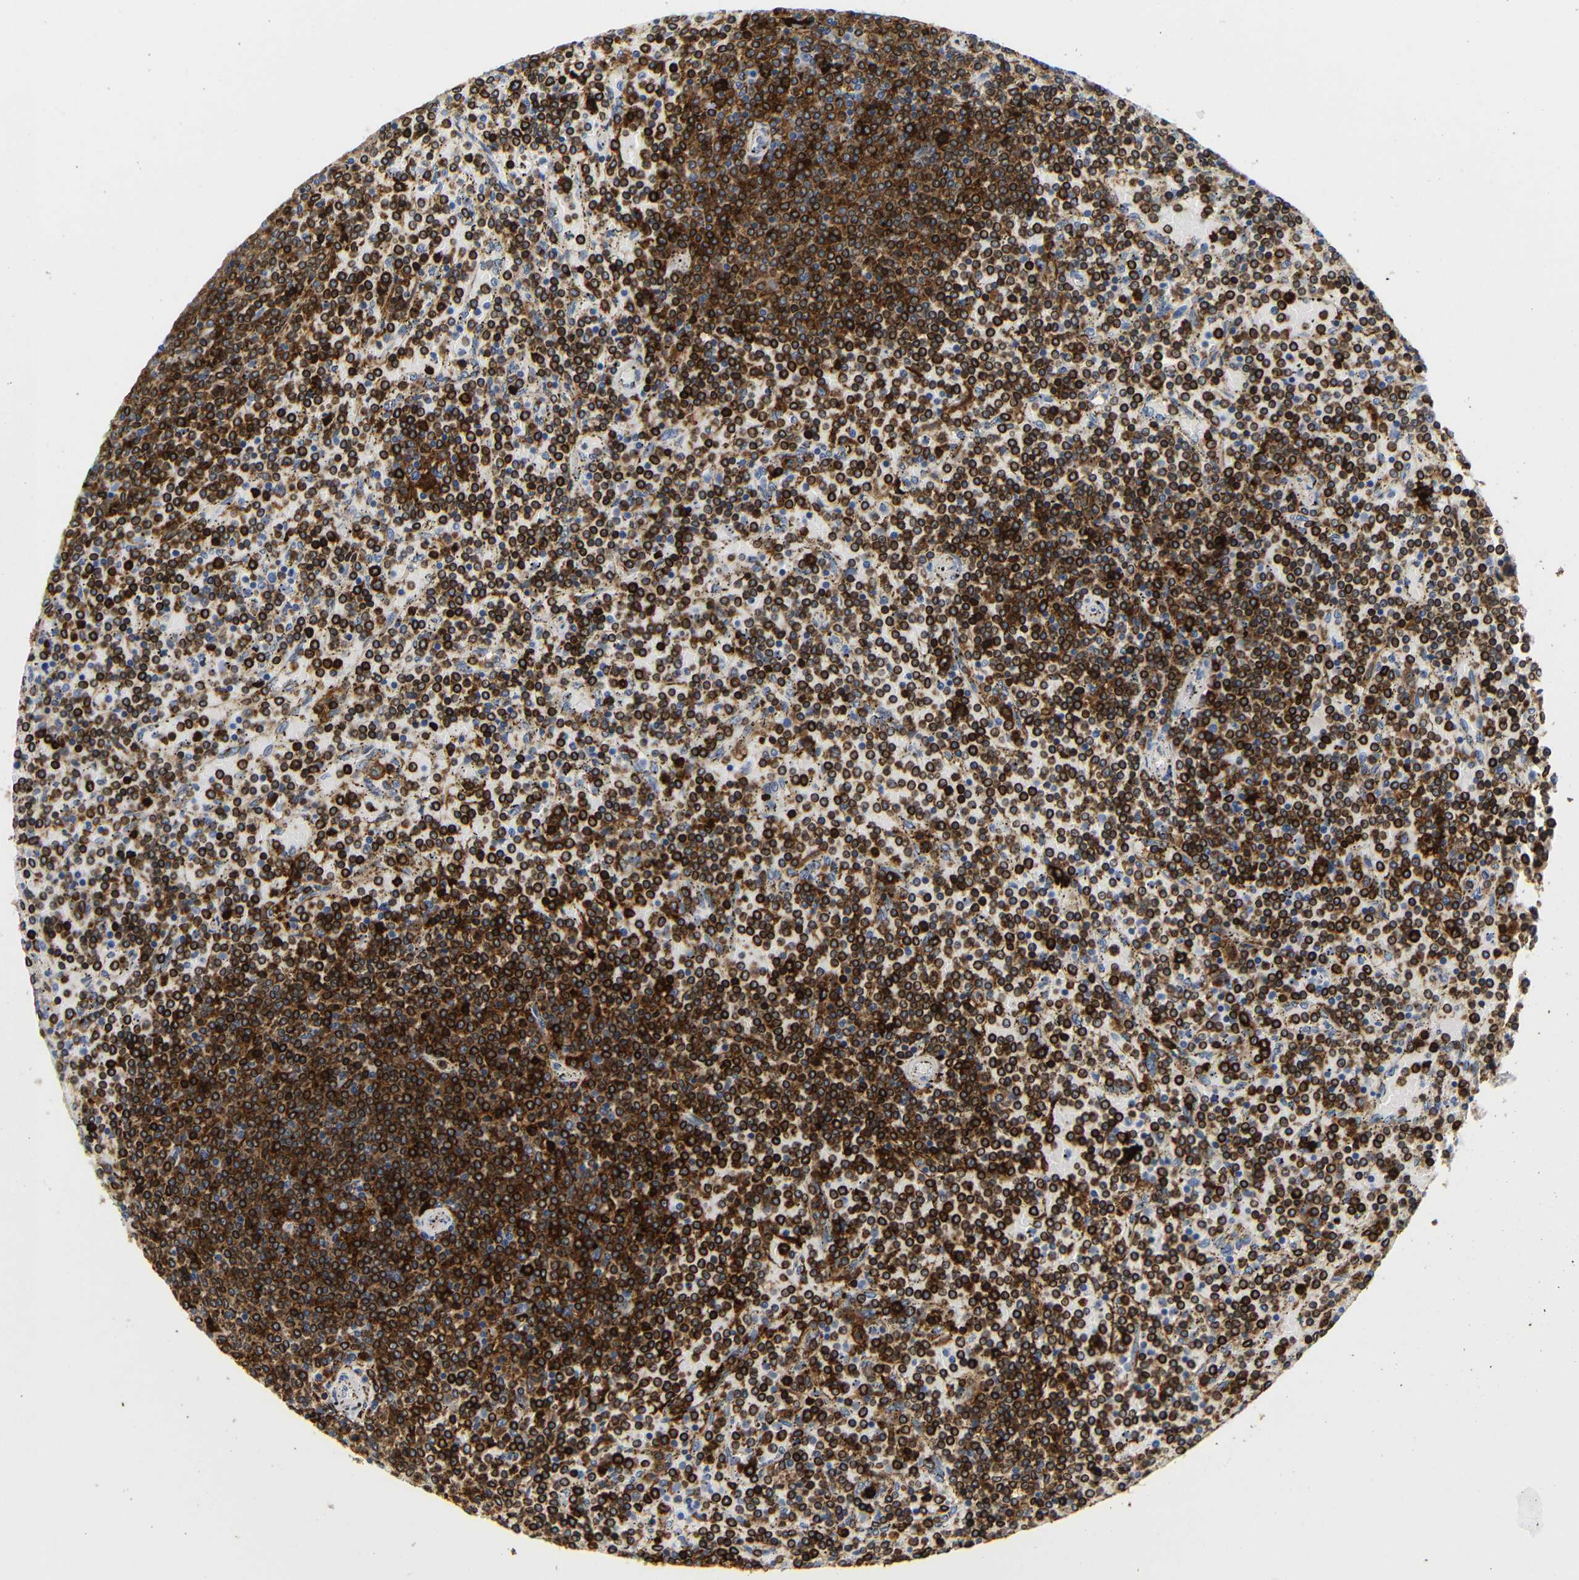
{"staining": {"intensity": "strong", "quantity": ">75%", "location": "cytoplasmic/membranous"}, "tissue": "lymphoma", "cell_type": "Tumor cells", "image_type": "cancer", "snomed": [{"axis": "morphology", "description": "Malignant lymphoma, non-Hodgkin's type, Low grade"}, {"axis": "topography", "description": "Spleen"}], "caption": "Tumor cells demonstrate high levels of strong cytoplasmic/membranous positivity in approximately >75% of cells in lymphoma.", "gene": "HLA-DQB1", "patient": {"sex": "female", "age": 77}}